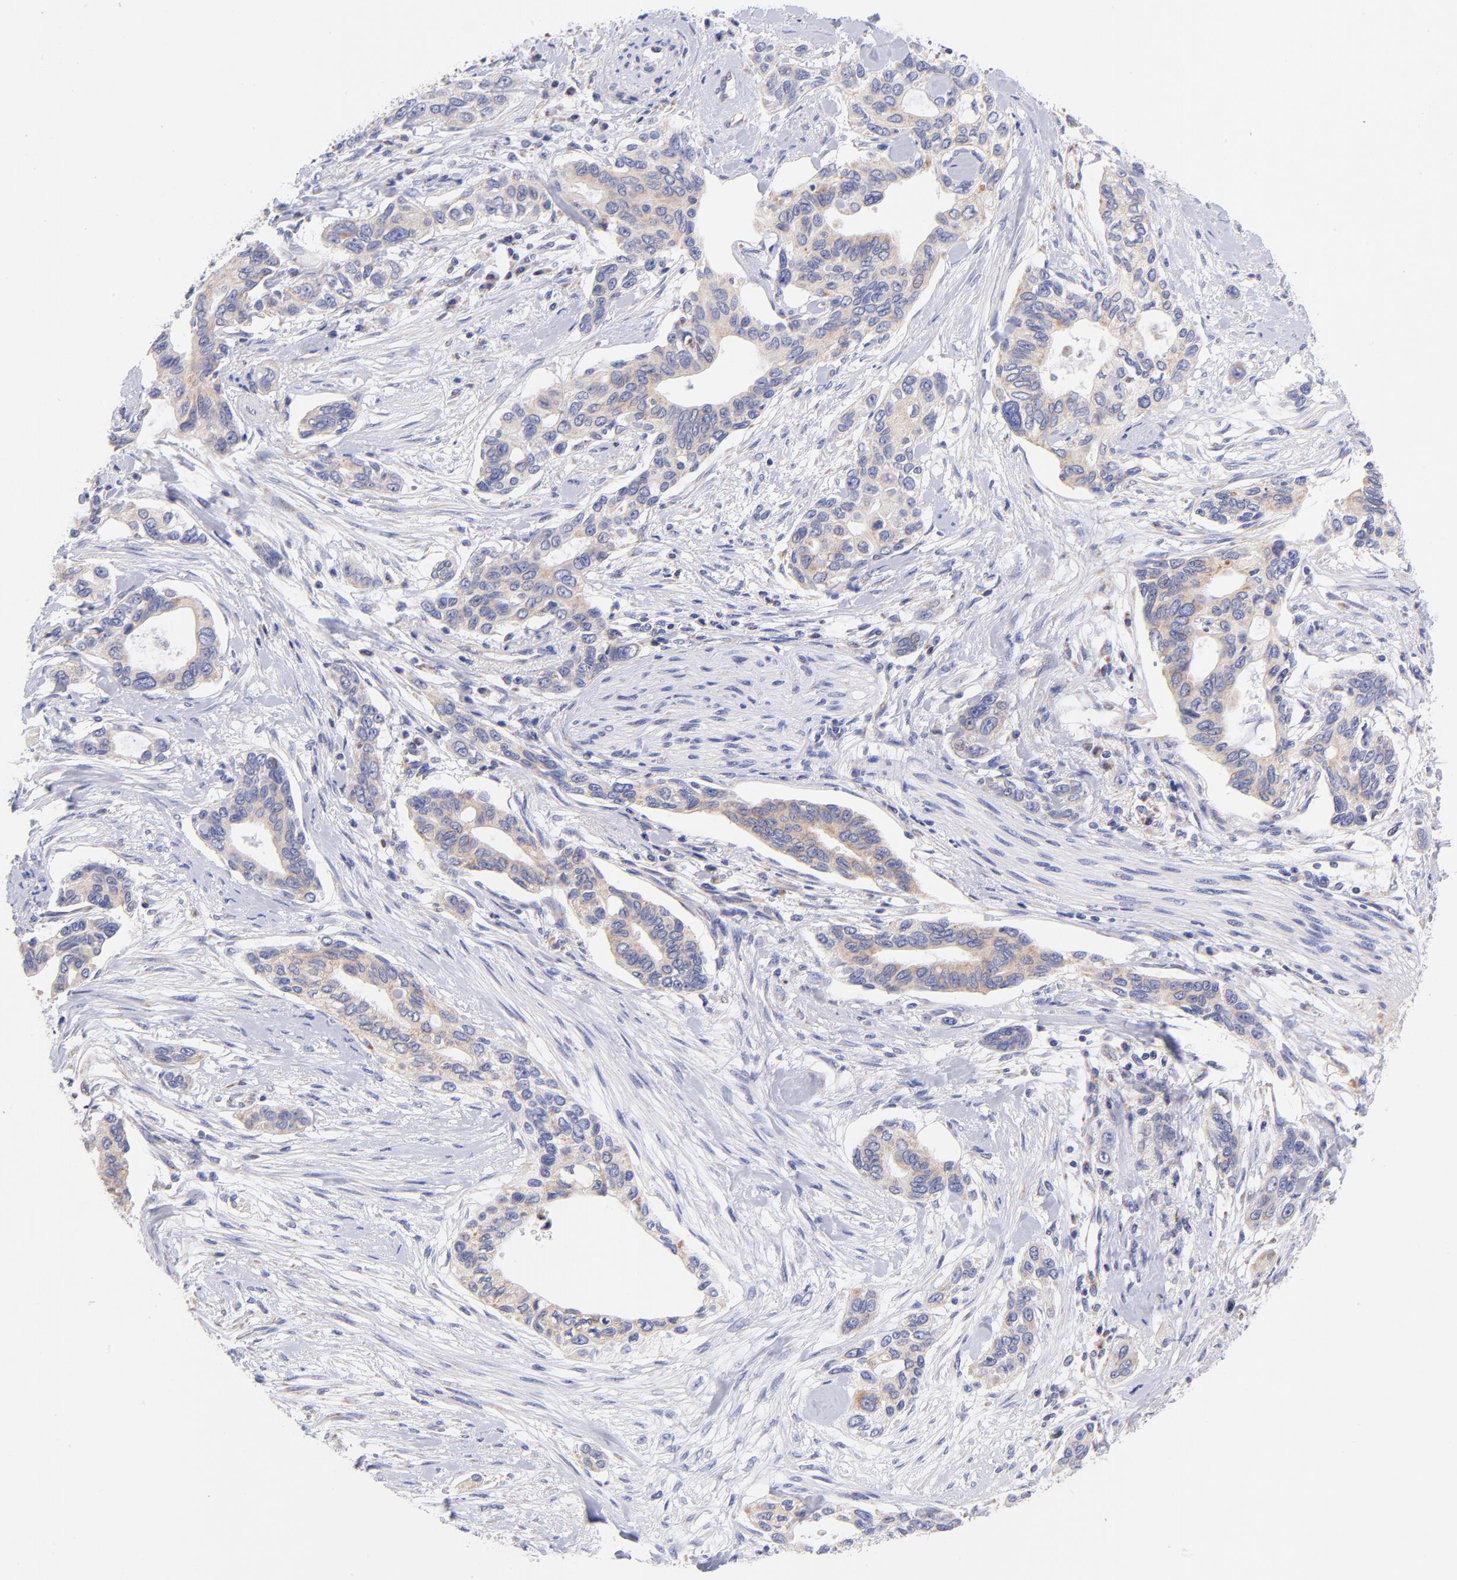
{"staining": {"intensity": "moderate", "quantity": "25%-75%", "location": "cytoplasmic/membranous"}, "tissue": "pancreatic cancer", "cell_type": "Tumor cells", "image_type": "cancer", "snomed": [{"axis": "morphology", "description": "Adenocarcinoma, NOS"}, {"axis": "topography", "description": "Pancreas"}], "caption": "Pancreatic cancer (adenocarcinoma) stained with a brown dye shows moderate cytoplasmic/membranous positive positivity in about 25%-75% of tumor cells.", "gene": "NDUFB7", "patient": {"sex": "female", "age": 60}}